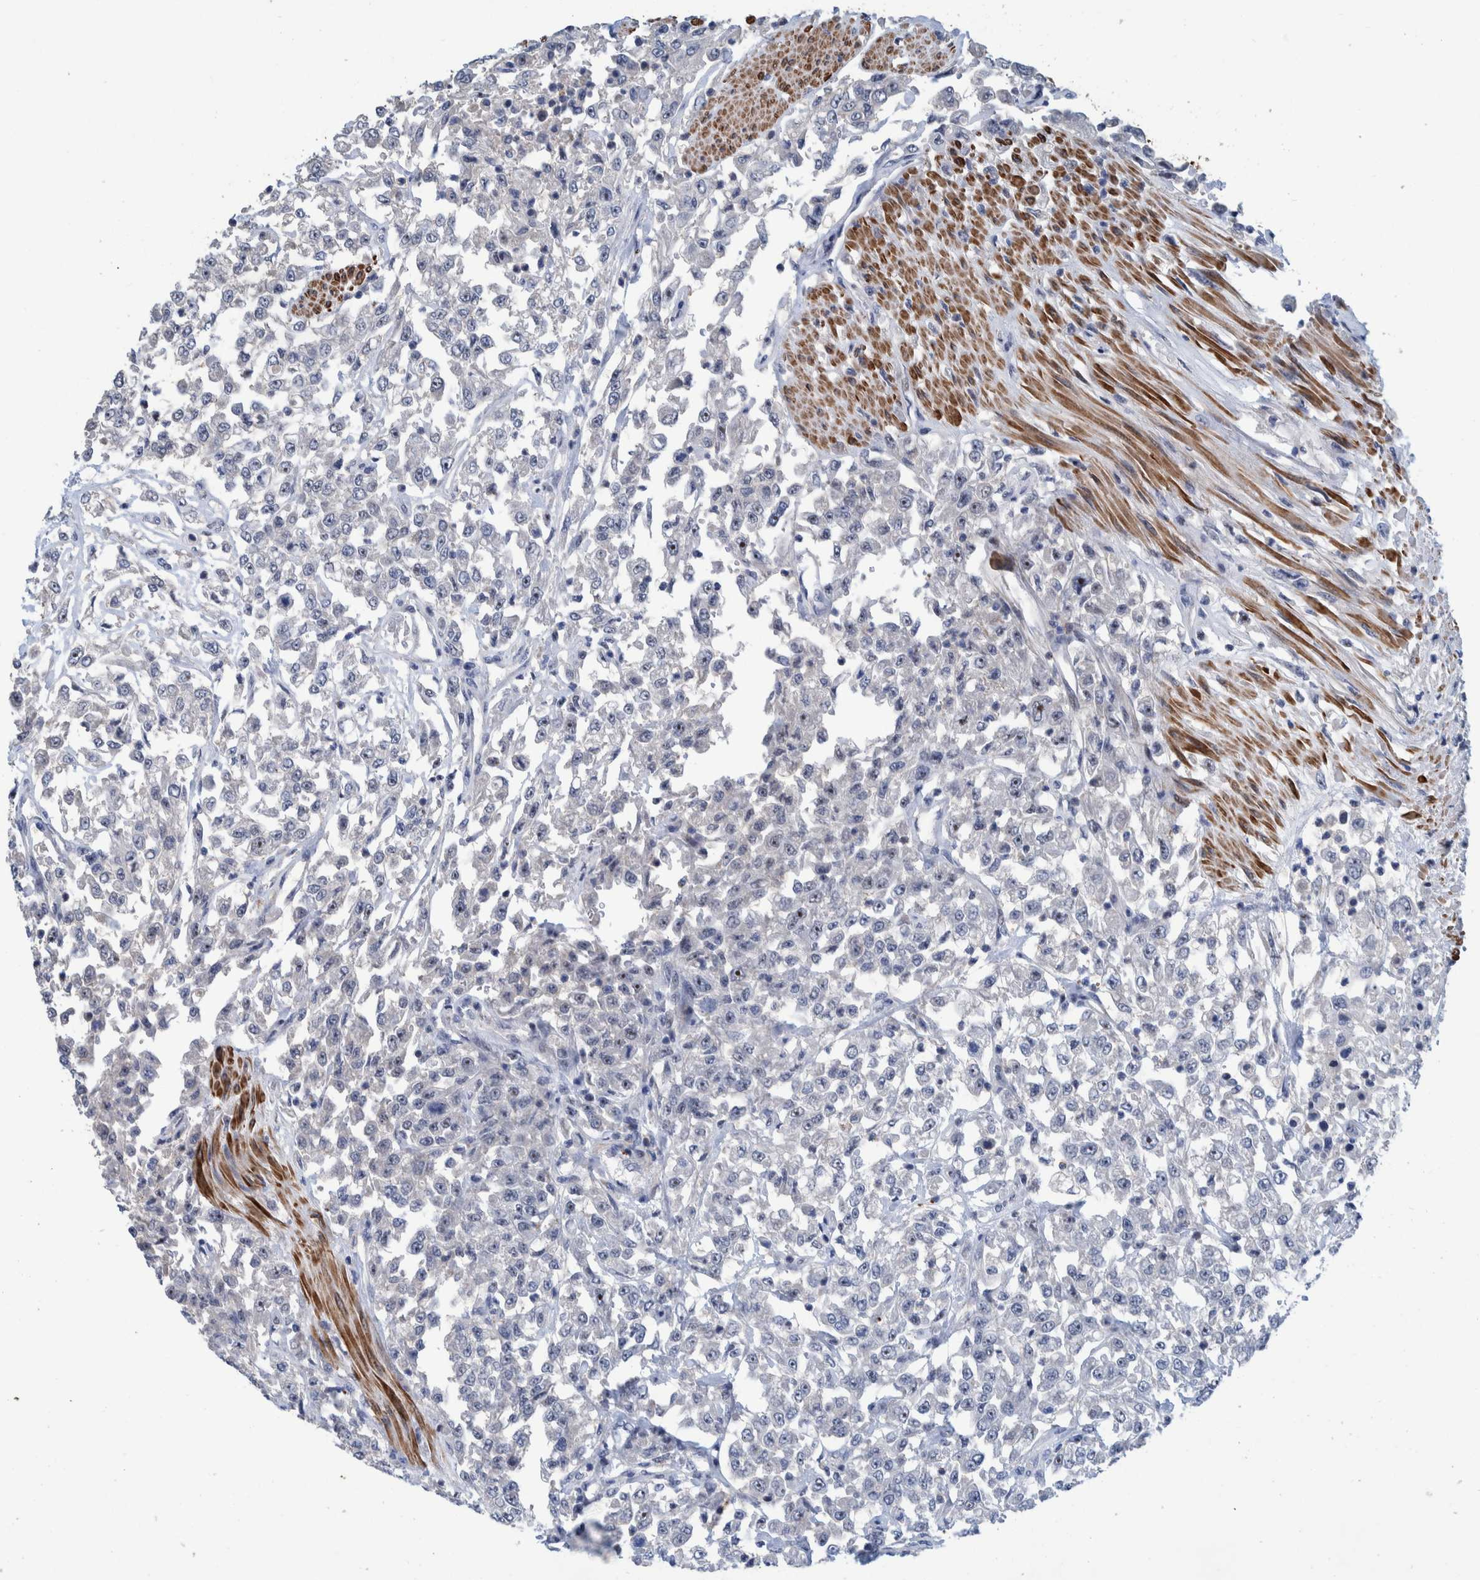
{"staining": {"intensity": "negative", "quantity": "none", "location": "none"}, "tissue": "urothelial cancer", "cell_type": "Tumor cells", "image_type": "cancer", "snomed": [{"axis": "morphology", "description": "Urothelial carcinoma, High grade"}, {"axis": "topography", "description": "Urinary bladder"}], "caption": "High magnification brightfield microscopy of urothelial cancer stained with DAB (brown) and counterstained with hematoxylin (blue): tumor cells show no significant expression. Brightfield microscopy of immunohistochemistry stained with DAB (3,3'-diaminobenzidine) (brown) and hematoxylin (blue), captured at high magnification.", "gene": "MKS1", "patient": {"sex": "male", "age": 46}}